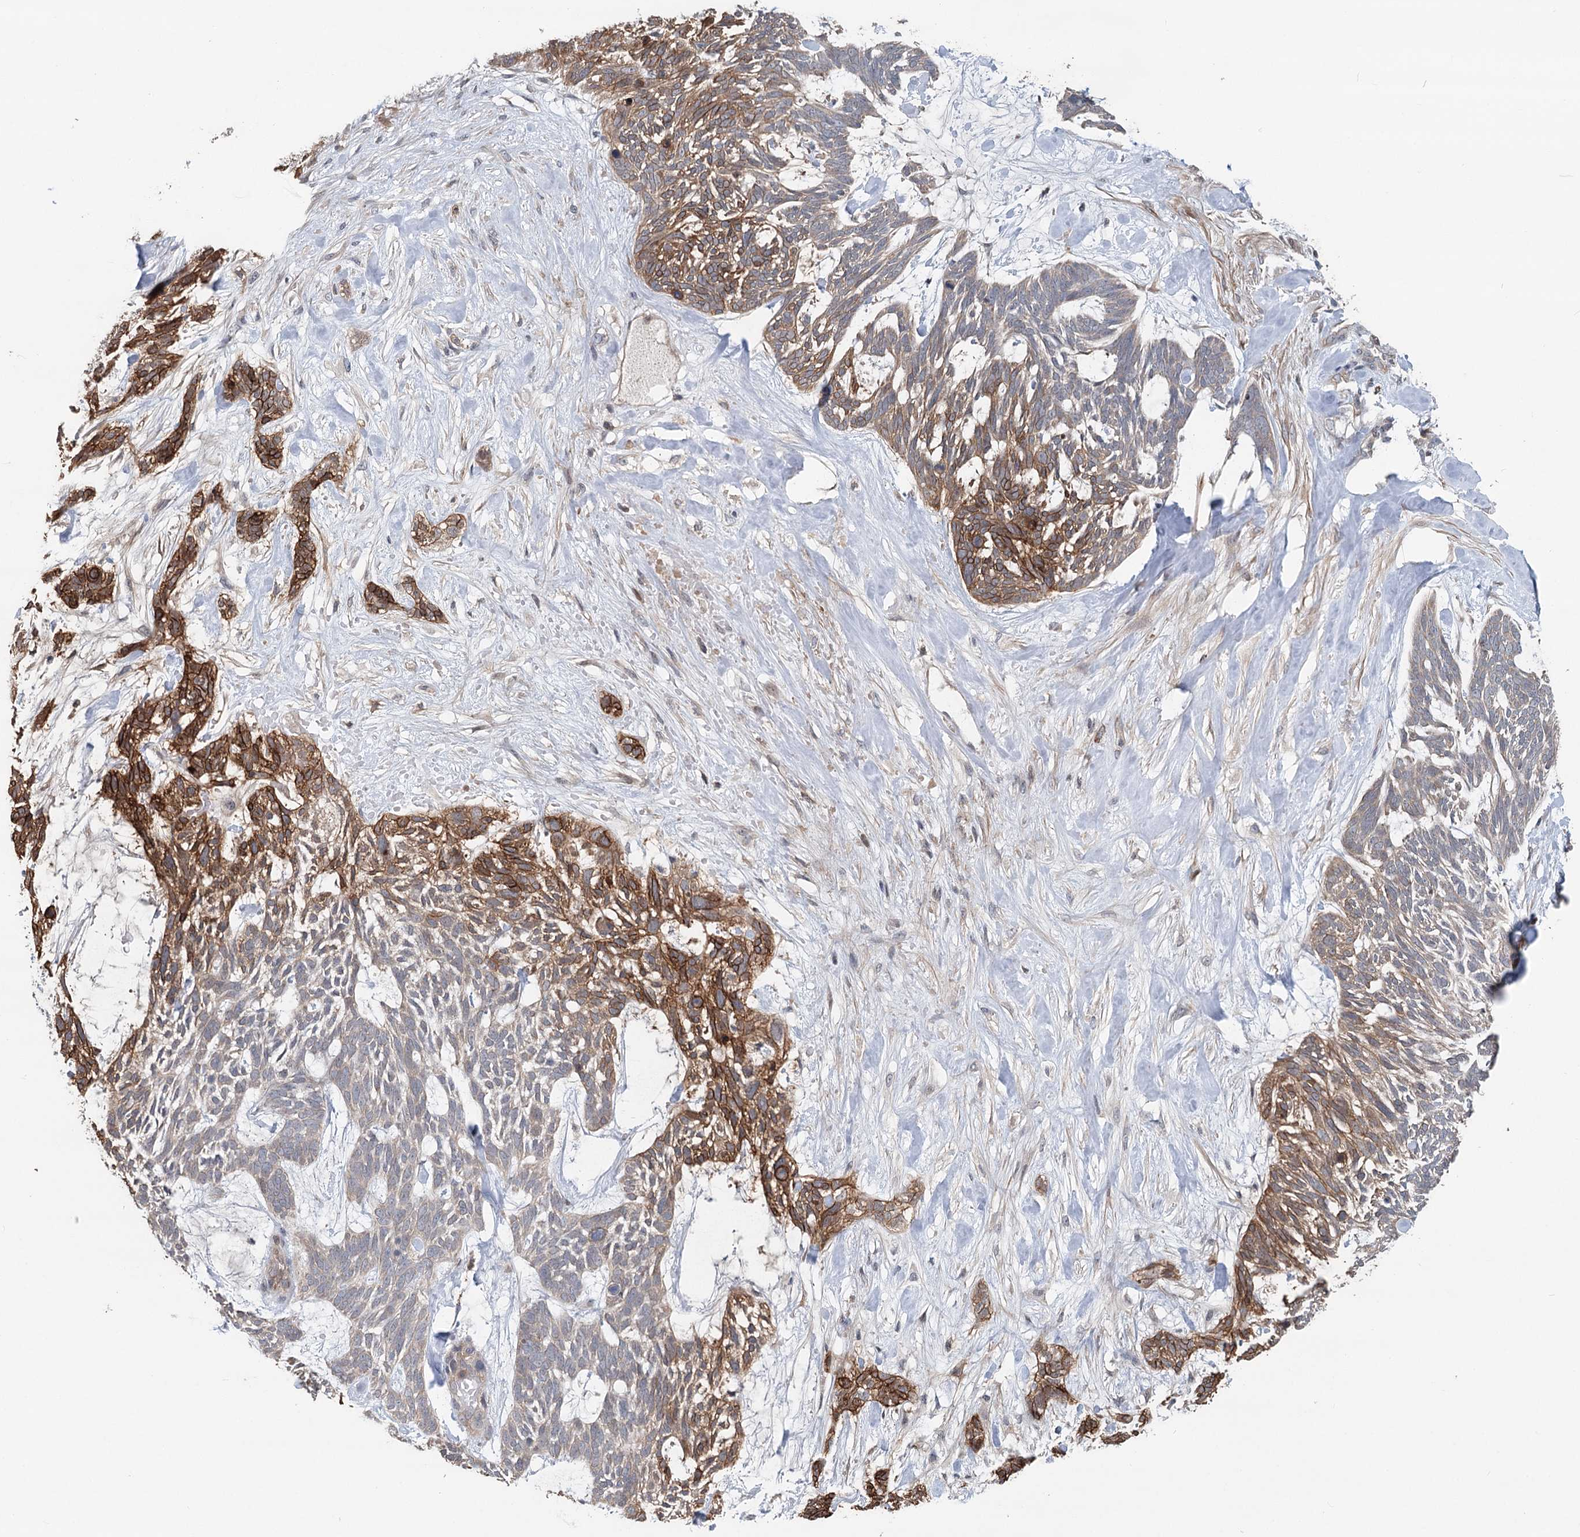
{"staining": {"intensity": "moderate", "quantity": "25%-75%", "location": "cytoplasmic/membranous"}, "tissue": "skin cancer", "cell_type": "Tumor cells", "image_type": "cancer", "snomed": [{"axis": "morphology", "description": "Basal cell carcinoma"}, {"axis": "topography", "description": "Skin"}], "caption": "Brown immunohistochemical staining in skin basal cell carcinoma reveals moderate cytoplasmic/membranous positivity in about 25%-75% of tumor cells.", "gene": "RNF111", "patient": {"sex": "male", "age": 88}}